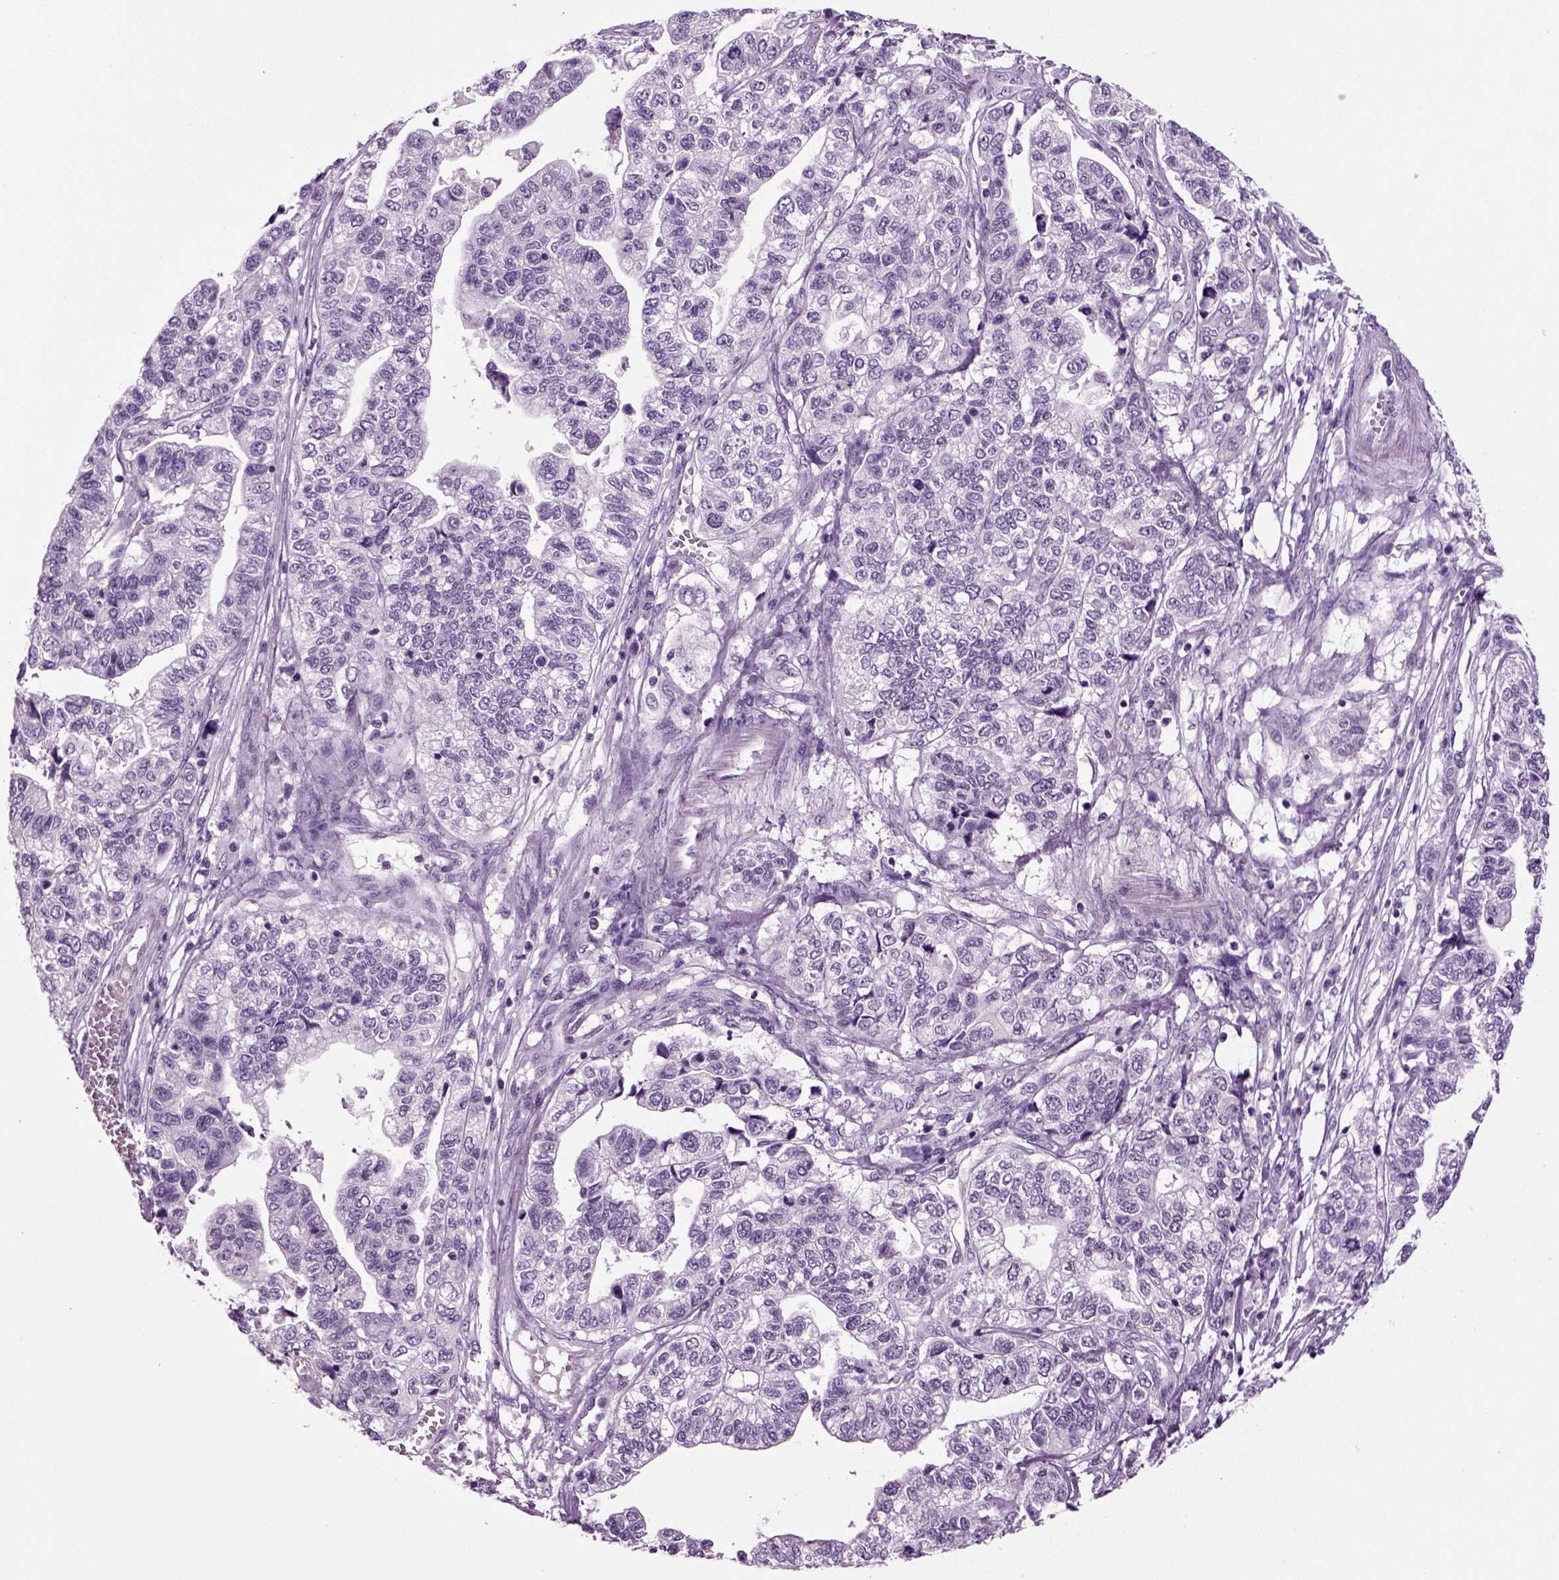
{"staining": {"intensity": "negative", "quantity": "none", "location": "none"}, "tissue": "stomach cancer", "cell_type": "Tumor cells", "image_type": "cancer", "snomed": [{"axis": "morphology", "description": "Adenocarcinoma, NOS"}, {"axis": "topography", "description": "Stomach, upper"}], "caption": "Protein analysis of adenocarcinoma (stomach) exhibits no significant staining in tumor cells.", "gene": "SLC17A6", "patient": {"sex": "female", "age": 67}}